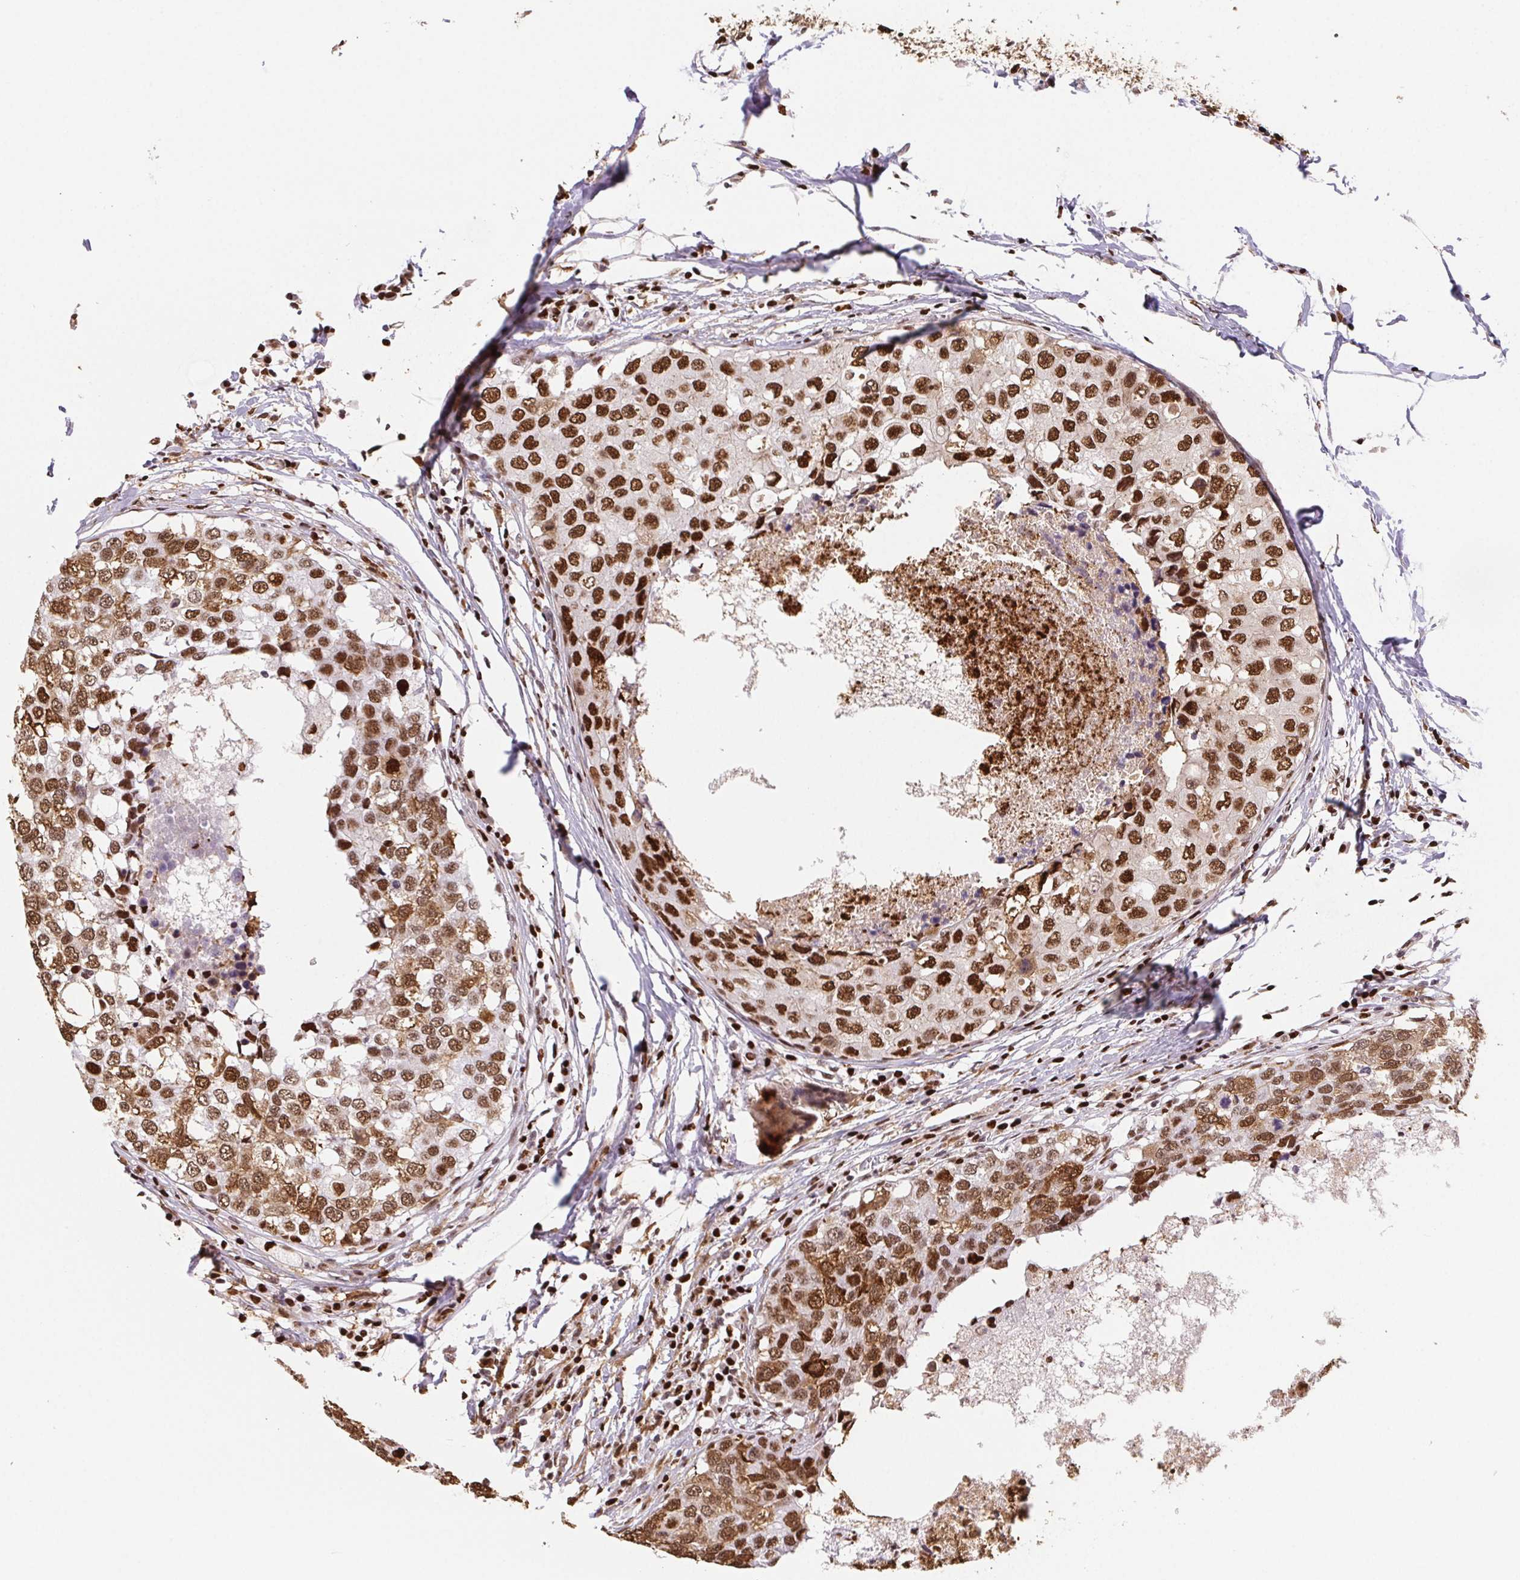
{"staining": {"intensity": "strong", "quantity": ">75%", "location": "nuclear"}, "tissue": "breast cancer", "cell_type": "Tumor cells", "image_type": "cancer", "snomed": [{"axis": "morphology", "description": "Duct carcinoma"}, {"axis": "topography", "description": "Breast"}], "caption": "Protein staining displays strong nuclear positivity in about >75% of tumor cells in invasive ductal carcinoma (breast). Nuclei are stained in blue.", "gene": "SET", "patient": {"sex": "female", "age": 27}}